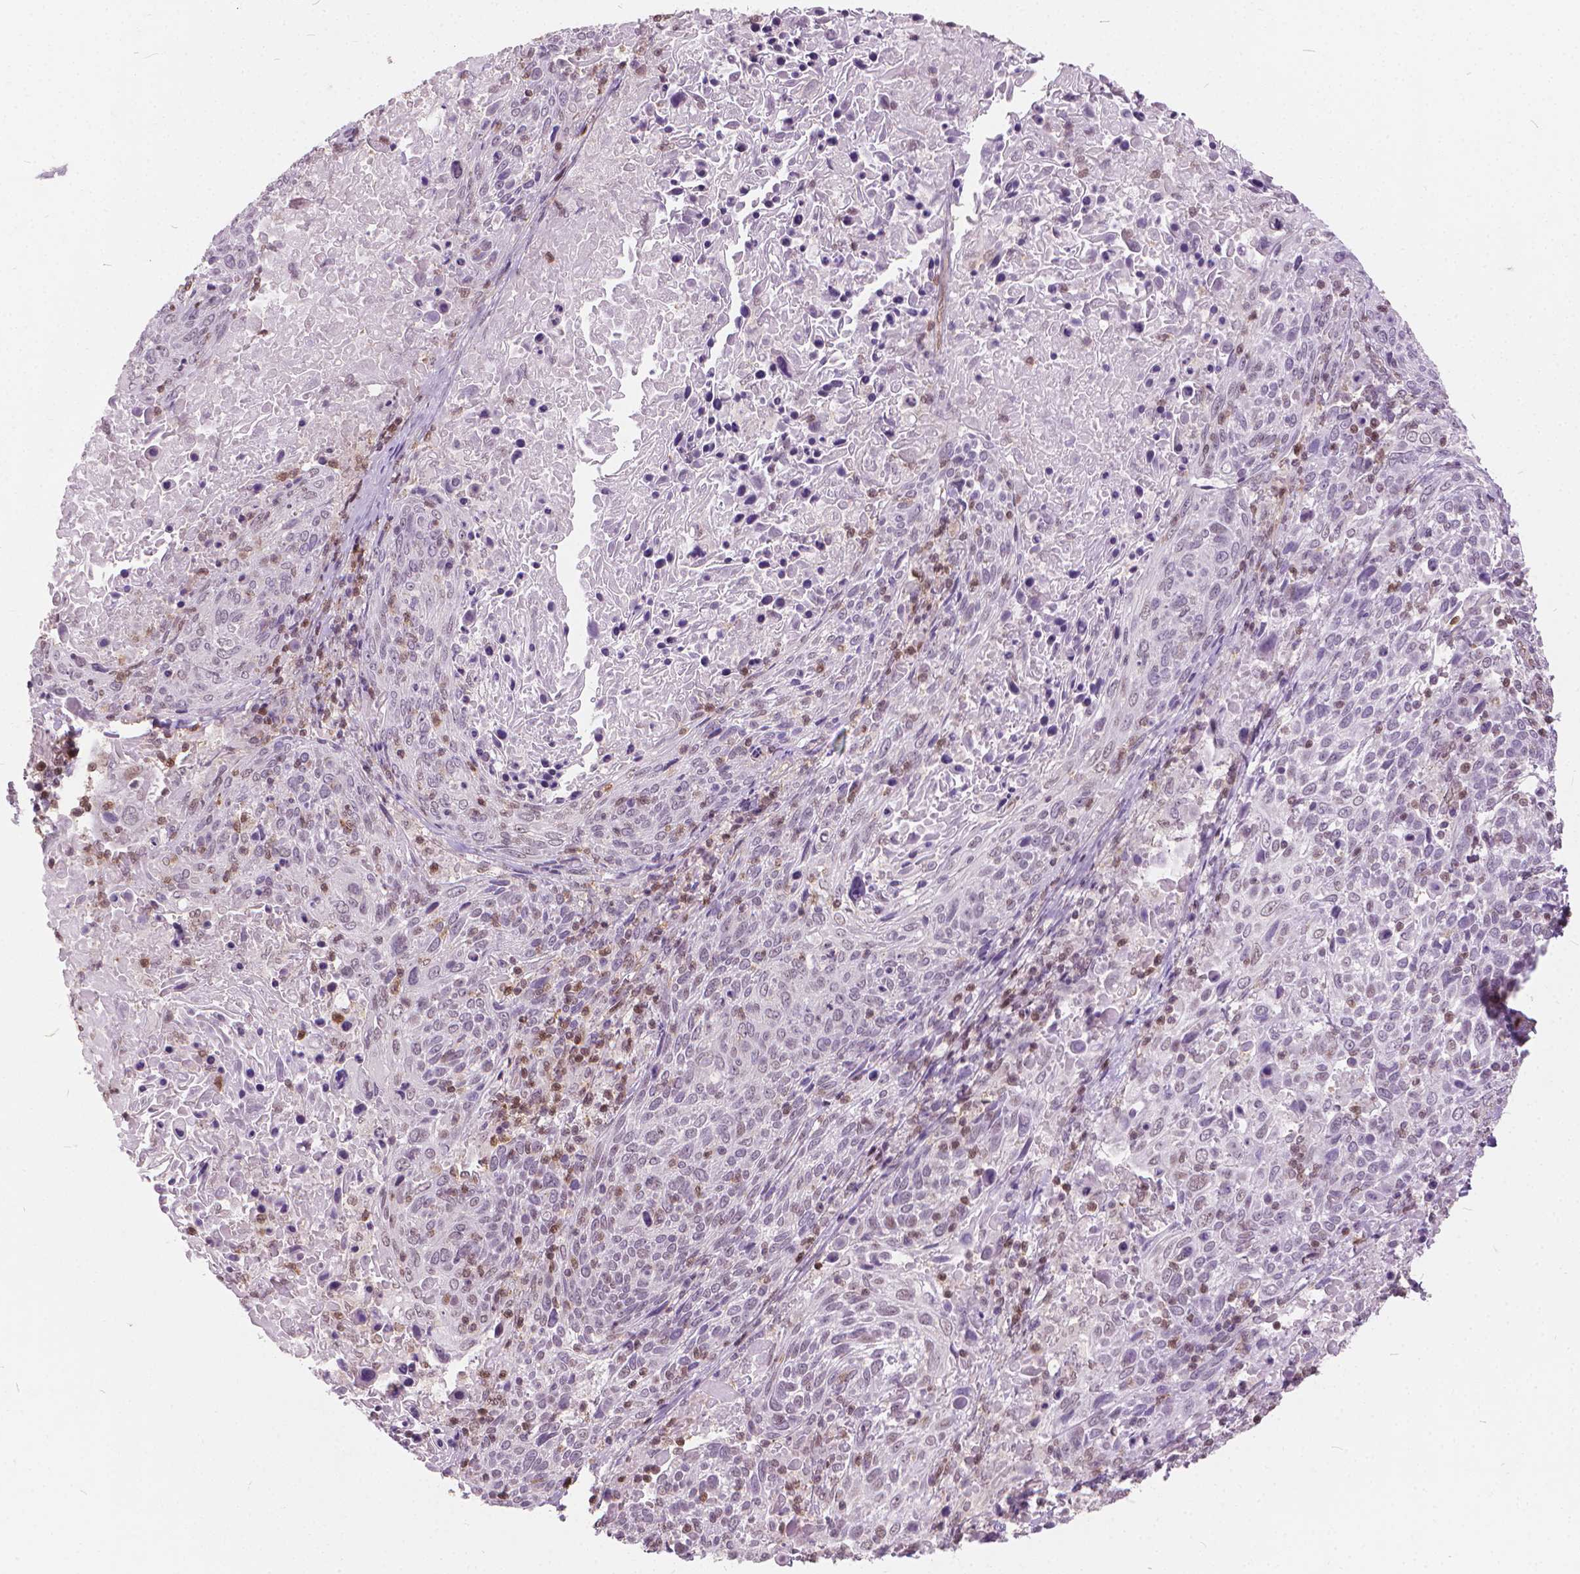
{"staining": {"intensity": "negative", "quantity": "none", "location": "none"}, "tissue": "cervical cancer", "cell_type": "Tumor cells", "image_type": "cancer", "snomed": [{"axis": "morphology", "description": "Squamous cell carcinoma, NOS"}, {"axis": "topography", "description": "Cervix"}], "caption": "Tumor cells show no significant protein staining in cervical cancer.", "gene": "STAT5B", "patient": {"sex": "female", "age": 61}}